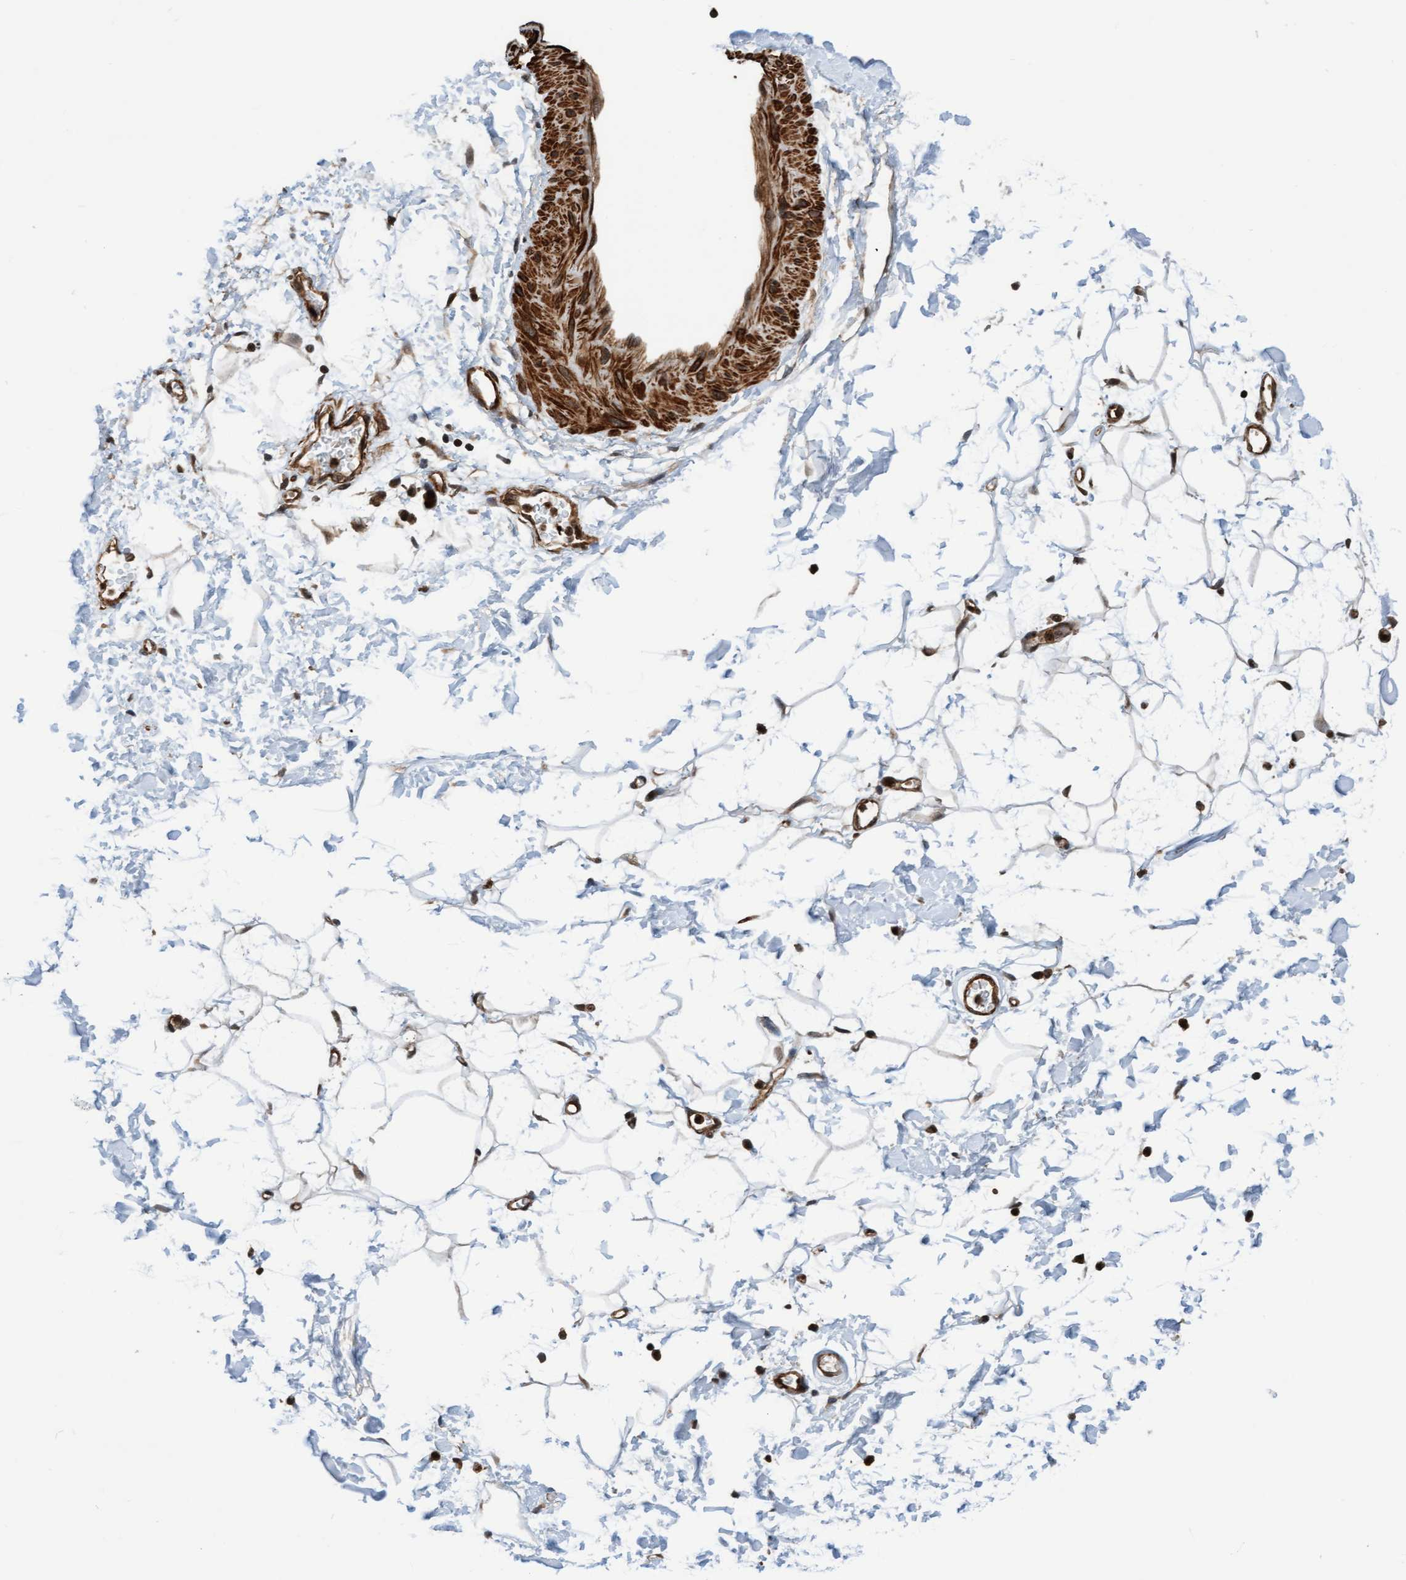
{"staining": {"intensity": "moderate", "quantity": ">75%", "location": "cytoplasmic/membranous,nuclear"}, "tissue": "adipose tissue", "cell_type": "Adipocytes", "image_type": "normal", "snomed": [{"axis": "morphology", "description": "Normal tissue, NOS"}, {"axis": "topography", "description": "Soft tissue"}], "caption": "High-magnification brightfield microscopy of normal adipose tissue stained with DAB (brown) and counterstained with hematoxylin (blue). adipocytes exhibit moderate cytoplasmic/membranous,nuclear staining is present in approximately>75% of cells.", "gene": "STXBP4", "patient": {"sex": "male", "age": 72}}